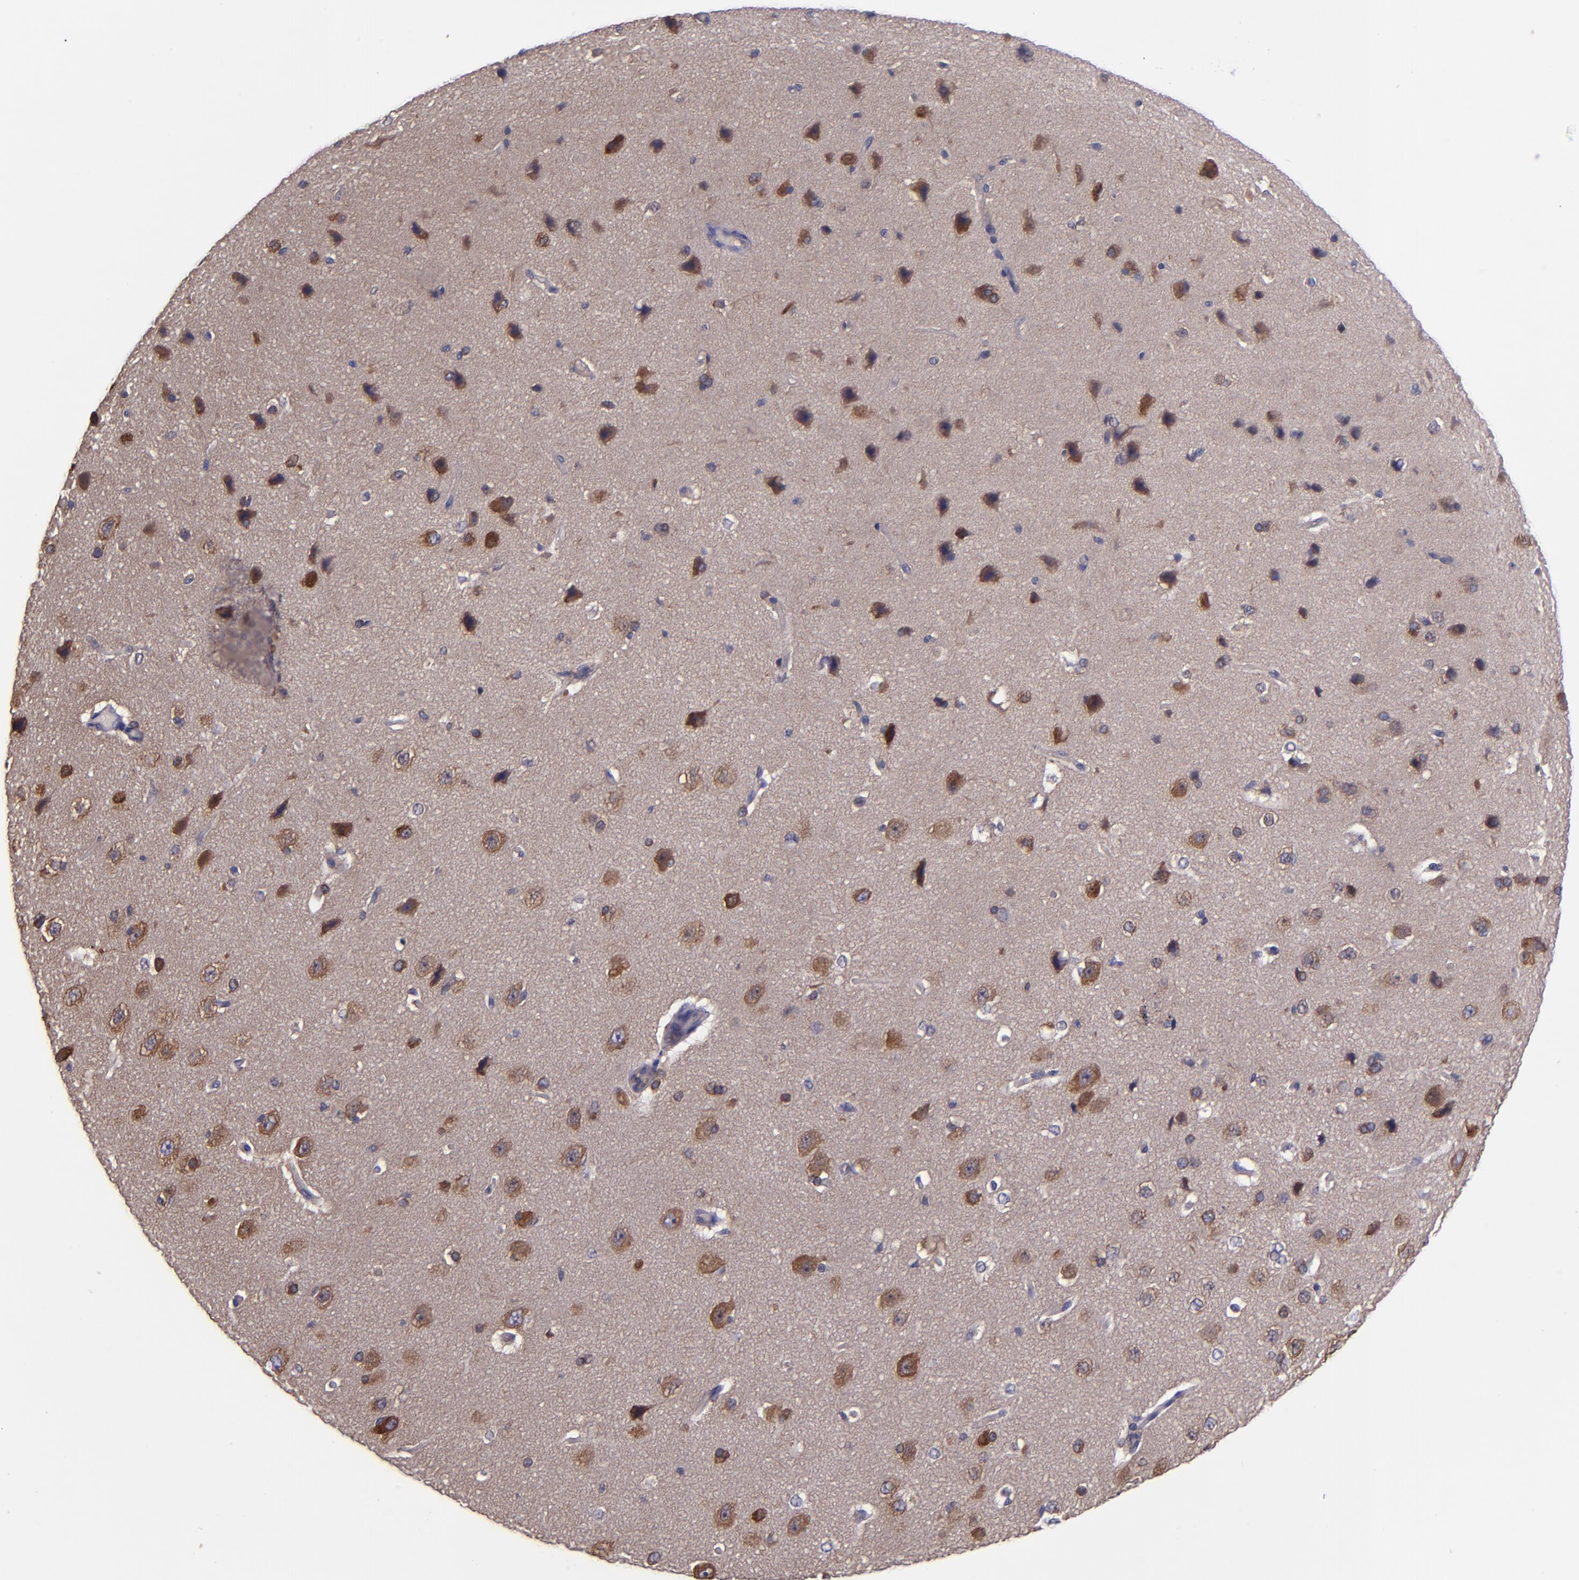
{"staining": {"intensity": "negative", "quantity": "none", "location": "none"}, "tissue": "cerebral cortex", "cell_type": "Endothelial cells", "image_type": "normal", "snomed": [{"axis": "morphology", "description": "Normal tissue, NOS"}, {"axis": "topography", "description": "Cerebral cortex"}], "caption": "Immunohistochemical staining of normal cerebral cortex demonstrates no significant expression in endothelial cells.", "gene": "CARS1", "patient": {"sex": "female", "age": 45}}